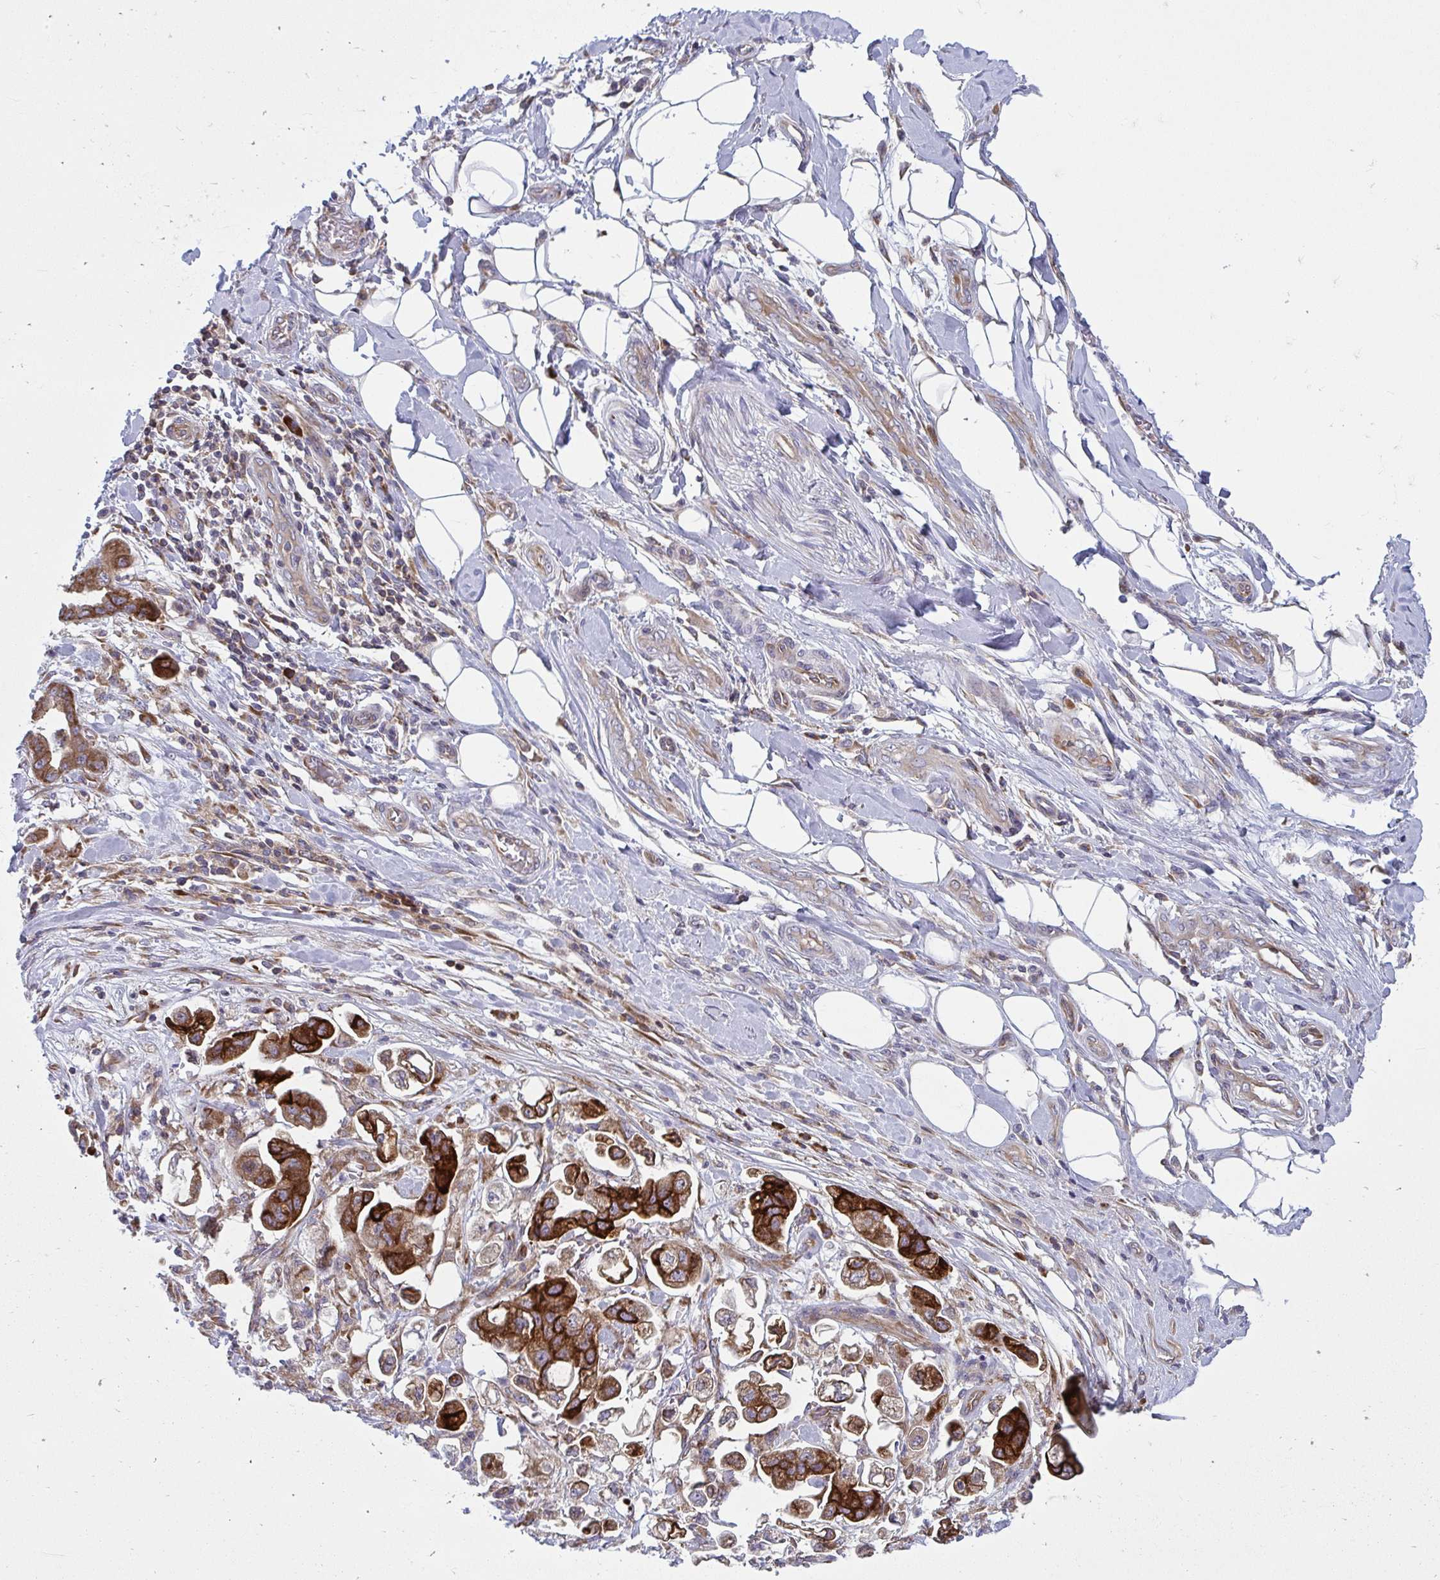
{"staining": {"intensity": "strong", "quantity": ">75%", "location": "cytoplasmic/membranous"}, "tissue": "stomach cancer", "cell_type": "Tumor cells", "image_type": "cancer", "snomed": [{"axis": "morphology", "description": "Adenocarcinoma, NOS"}, {"axis": "topography", "description": "Stomach"}], "caption": "A brown stain labels strong cytoplasmic/membranous expression of a protein in human adenocarcinoma (stomach) tumor cells.", "gene": "GFPT2", "patient": {"sex": "male", "age": 62}}